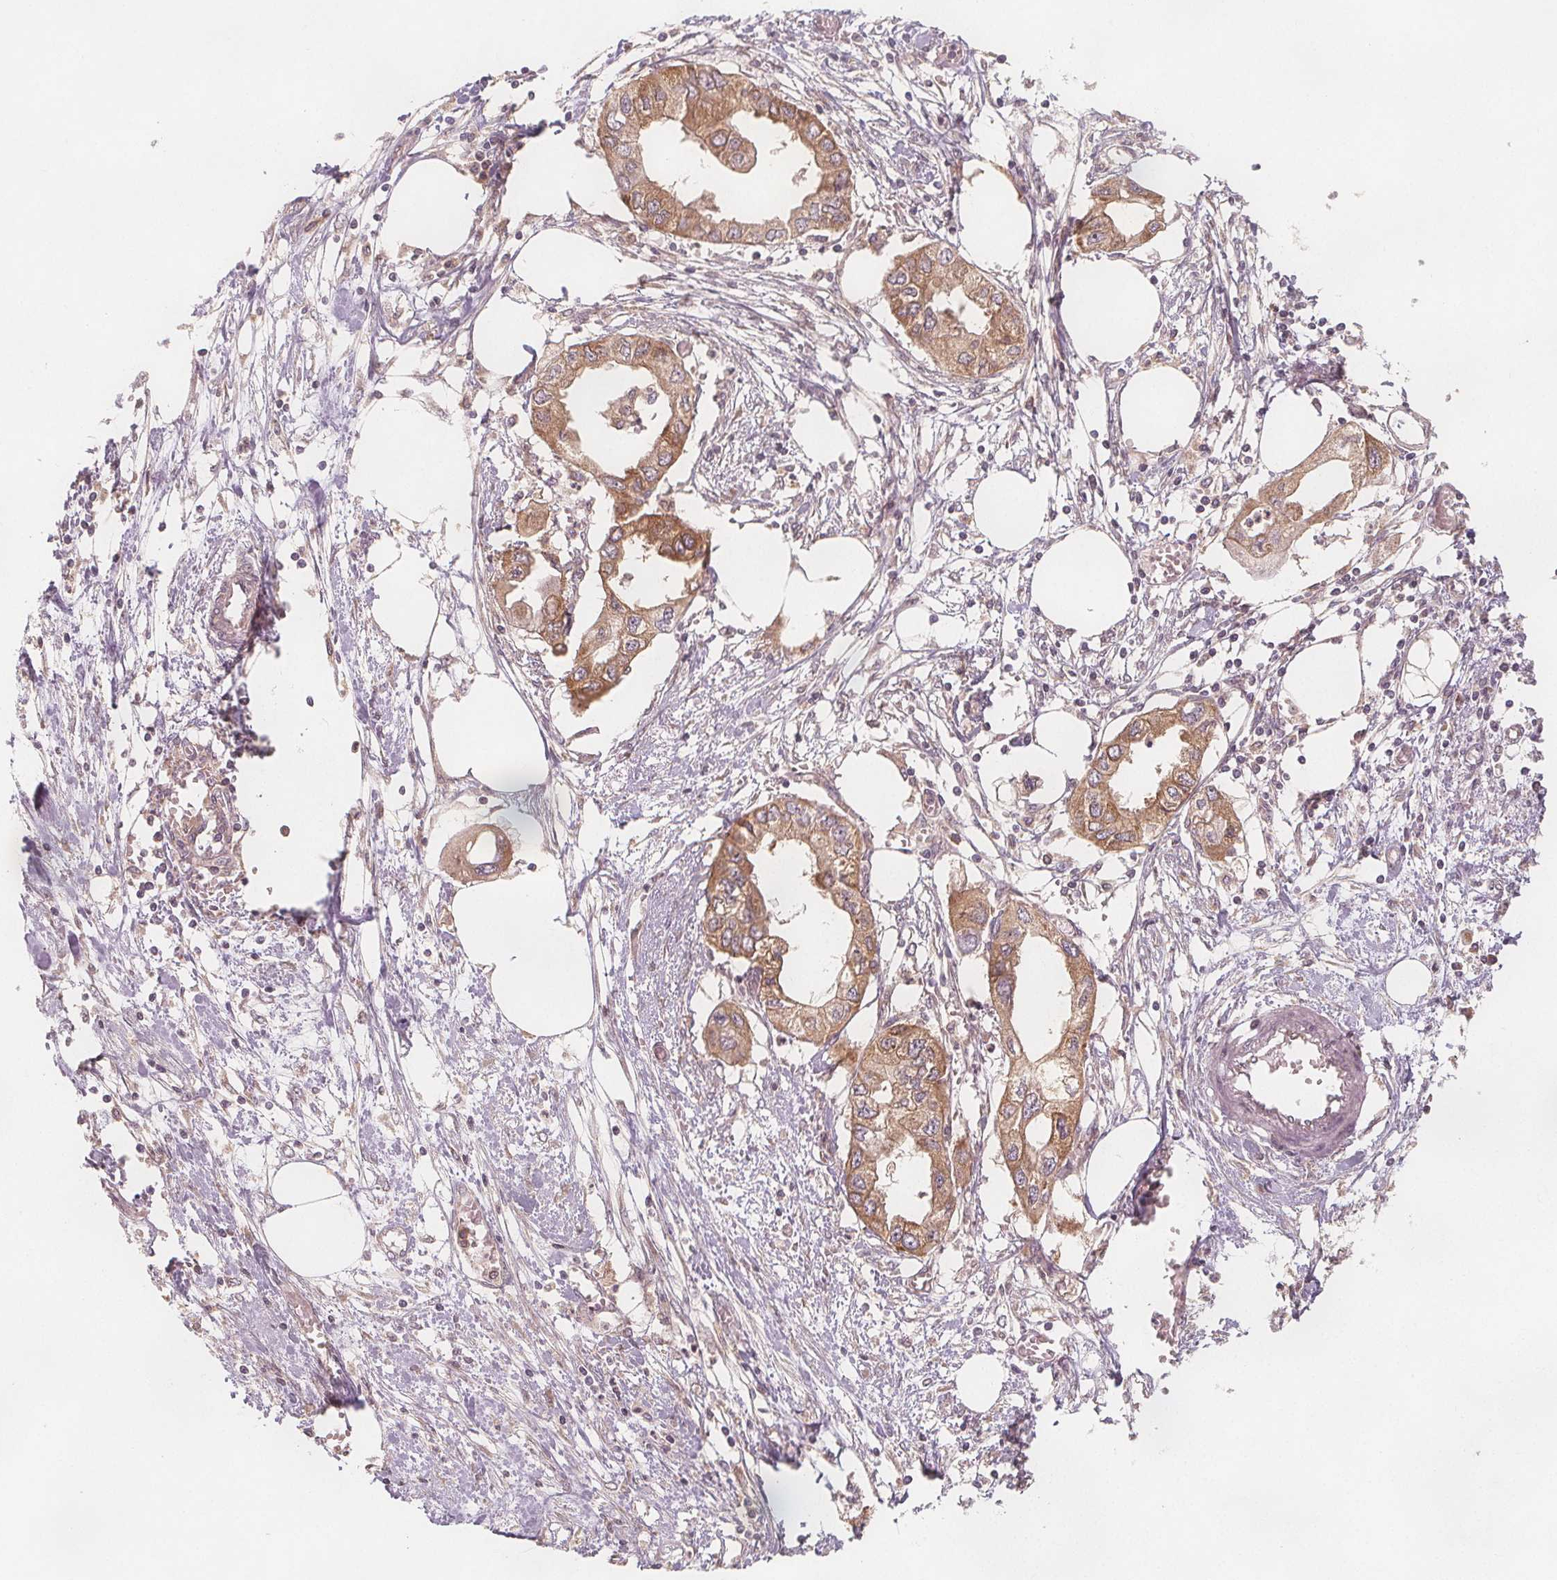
{"staining": {"intensity": "moderate", "quantity": ">75%", "location": "cytoplasmic/membranous"}, "tissue": "endometrial cancer", "cell_type": "Tumor cells", "image_type": "cancer", "snomed": [{"axis": "morphology", "description": "Adenocarcinoma, NOS"}, {"axis": "morphology", "description": "Adenocarcinoma, metastatic, NOS"}, {"axis": "topography", "description": "Adipose tissue"}, {"axis": "topography", "description": "Endometrium"}], "caption": "Endometrial cancer stained with DAB (3,3'-diaminobenzidine) immunohistochemistry reveals medium levels of moderate cytoplasmic/membranous positivity in approximately >75% of tumor cells. (brown staining indicates protein expression, while blue staining denotes nuclei).", "gene": "NCSTN", "patient": {"sex": "female", "age": 67}}